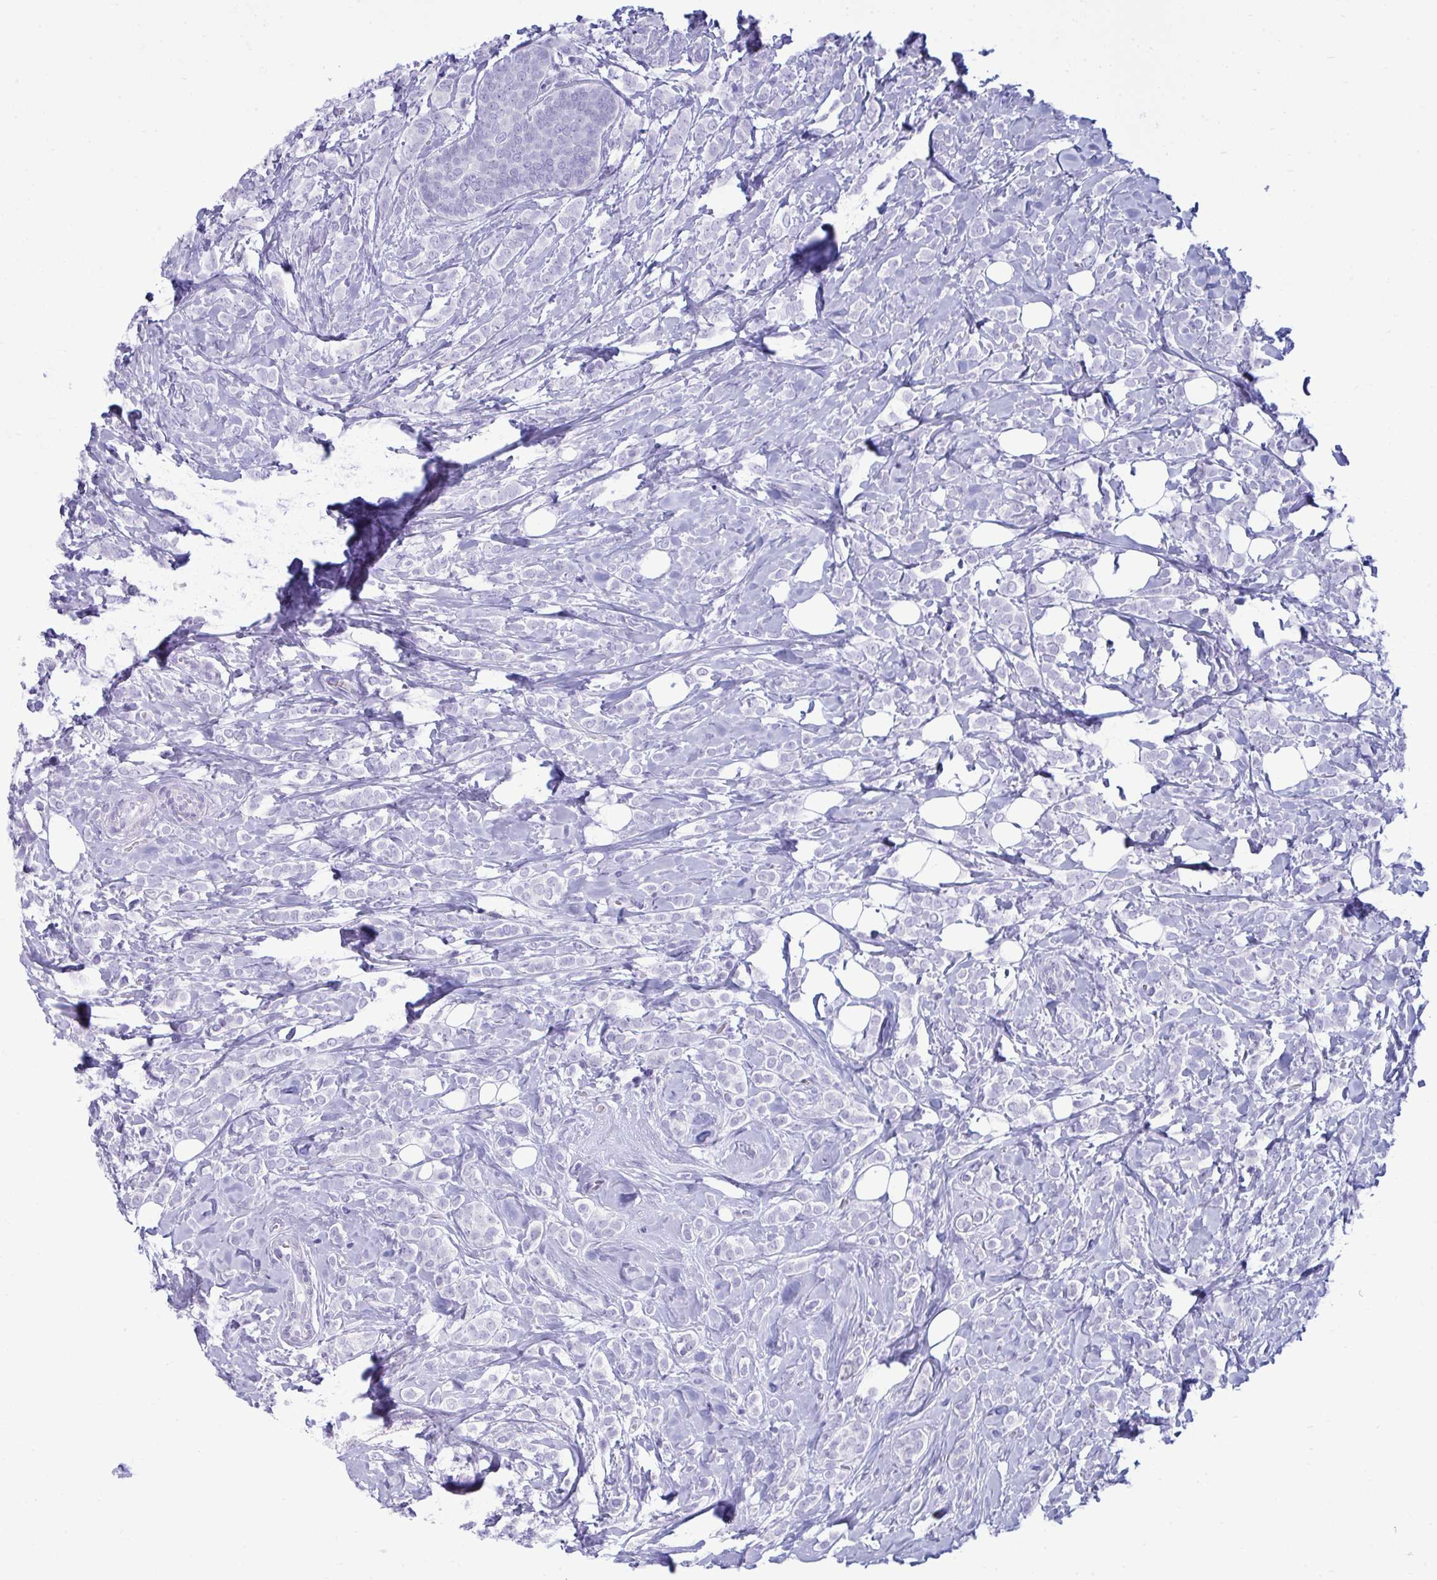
{"staining": {"intensity": "negative", "quantity": "none", "location": "none"}, "tissue": "breast cancer", "cell_type": "Tumor cells", "image_type": "cancer", "snomed": [{"axis": "morphology", "description": "Lobular carcinoma"}, {"axis": "topography", "description": "Breast"}], "caption": "Breast lobular carcinoma was stained to show a protein in brown. There is no significant staining in tumor cells.", "gene": "ANKRD60", "patient": {"sex": "female", "age": 49}}